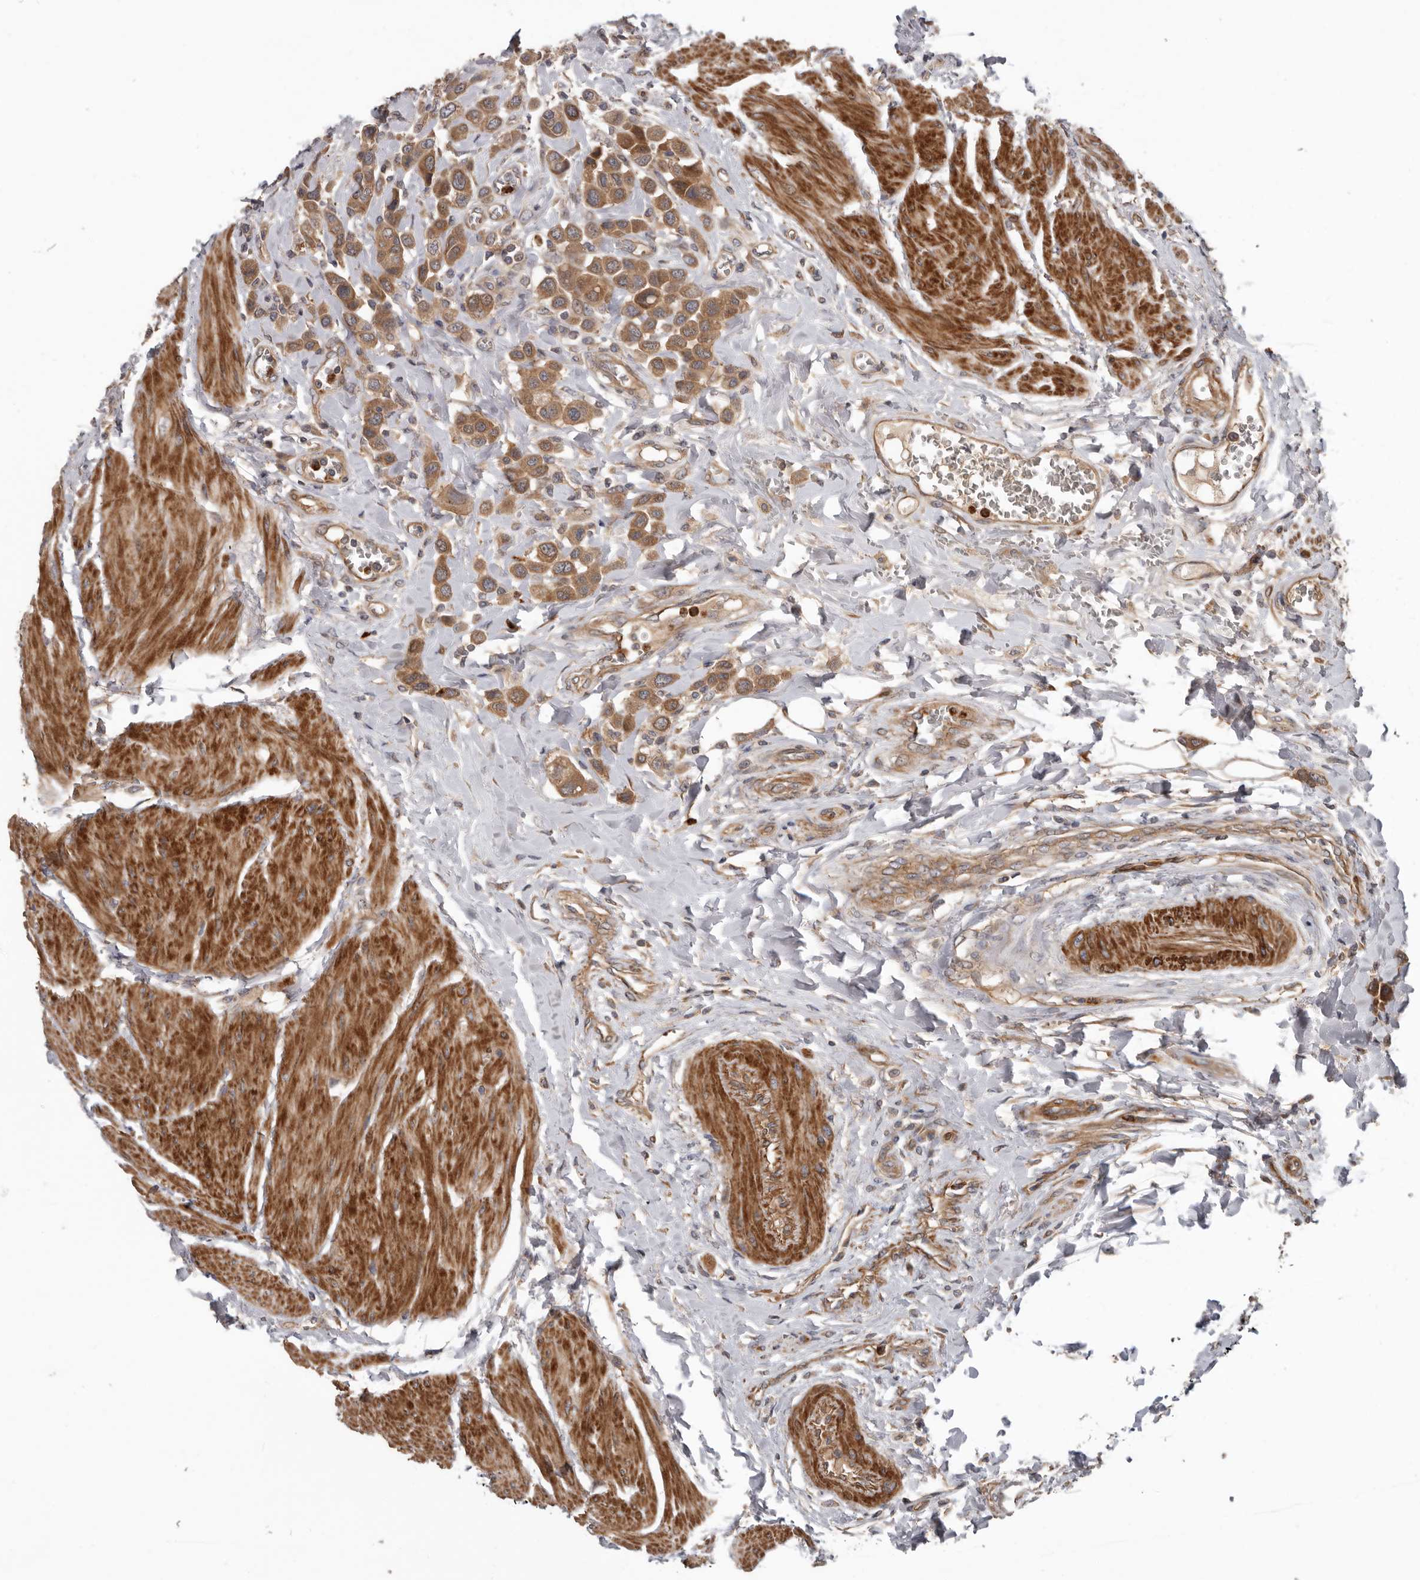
{"staining": {"intensity": "moderate", "quantity": ">75%", "location": "cytoplasmic/membranous"}, "tissue": "urothelial cancer", "cell_type": "Tumor cells", "image_type": "cancer", "snomed": [{"axis": "morphology", "description": "Urothelial carcinoma, High grade"}, {"axis": "topography", "description": "Urinary bladder"}], "caption": "A micrograph showing moderate cytoplasmic/membranous staining in approximately >75% of tumor cells in high-grade urothelial carcinoma, as visualized by brown immunohistochemical staining.", "gene": "ARHGEF5", "patient": {"sex": "male", "age": 50}}